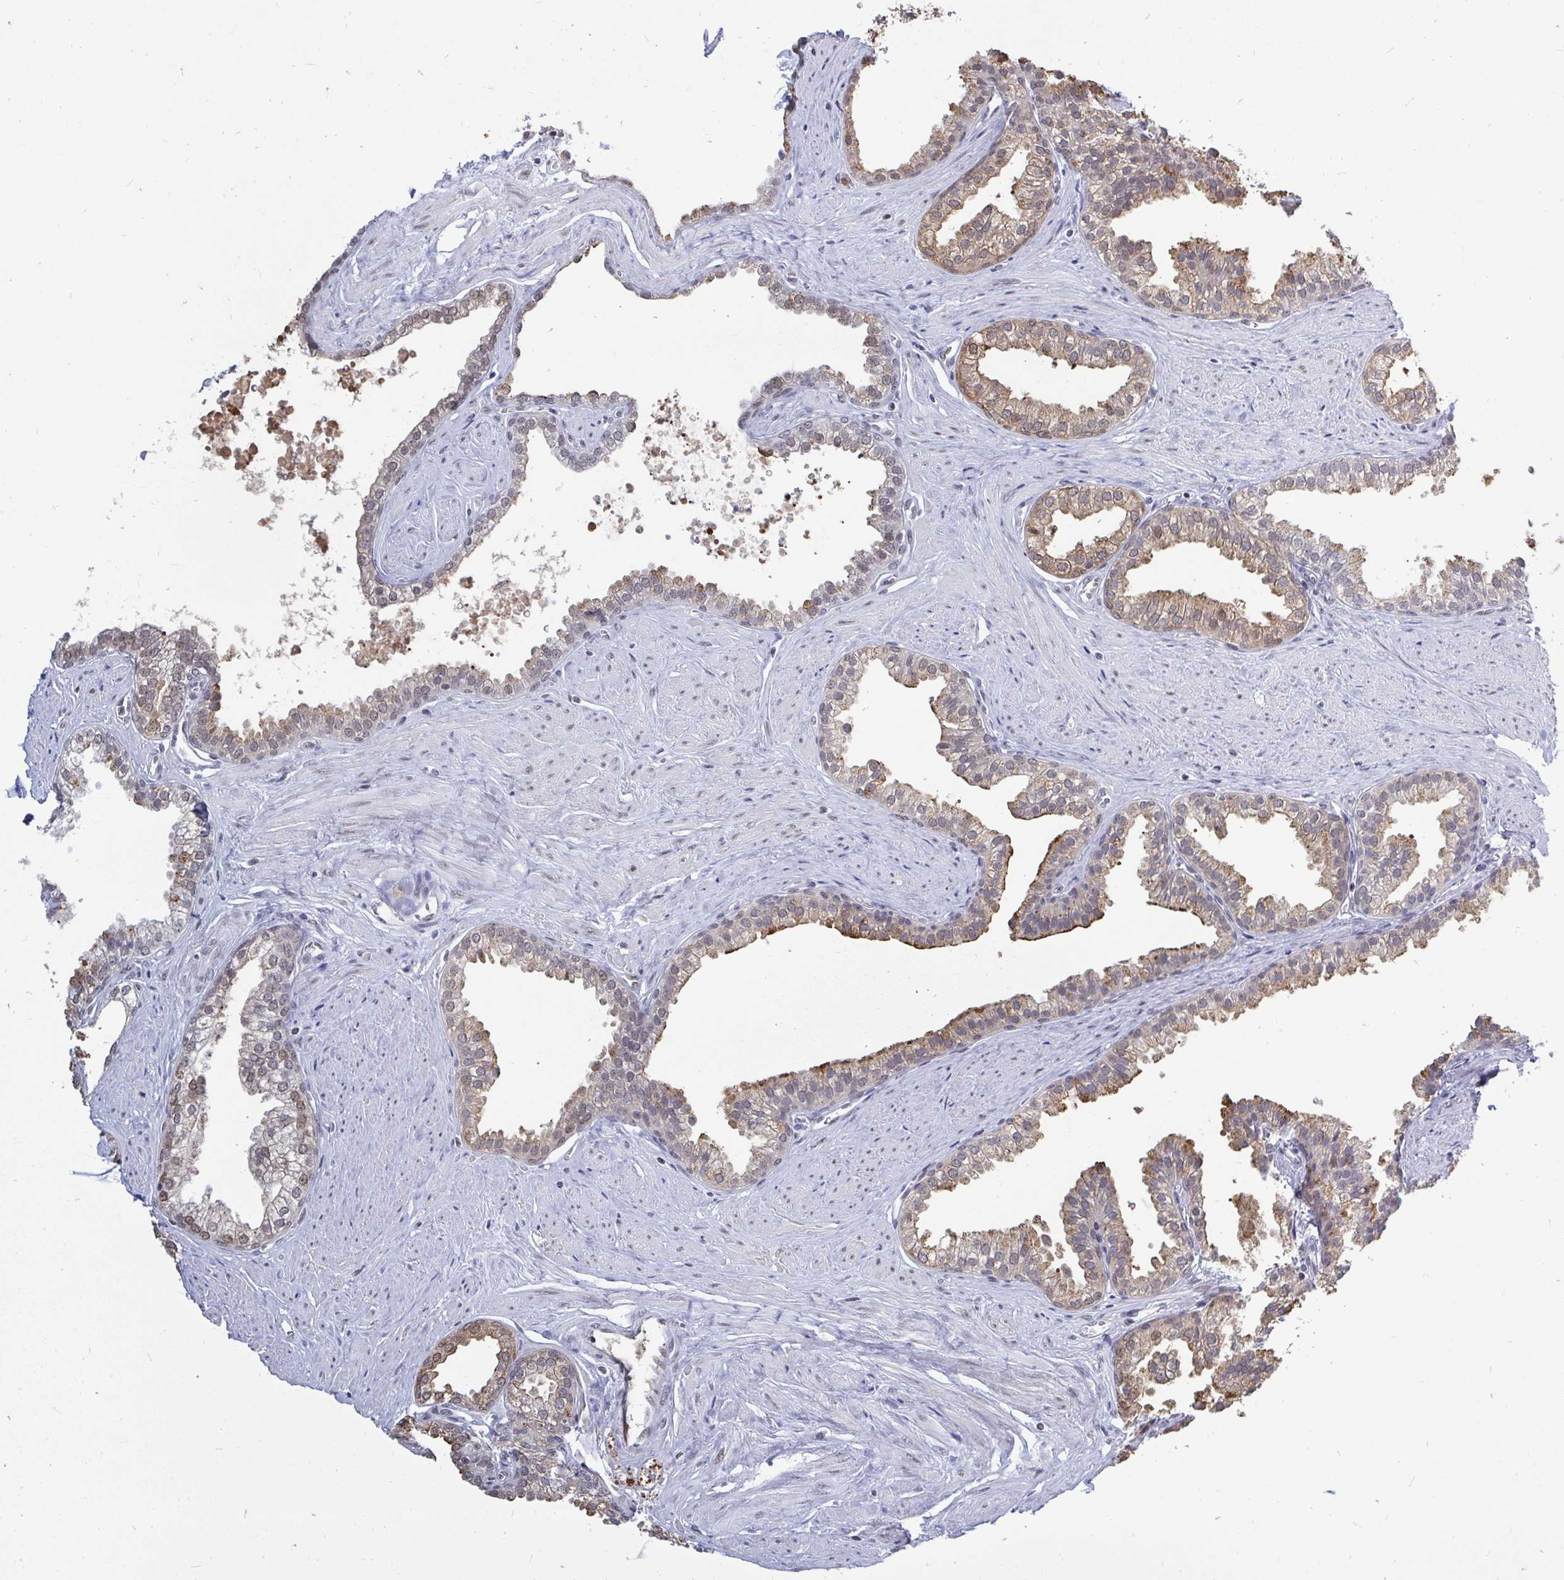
{"staining": {"intensity": "moderate", "quantity": "25%-75%", "location": "cytoplasmic/membranous,nuclear"}, "tissue": "prostate", "cell_type": "Glandular cells", "image_type": "normal", "snomed": [{"axis": "morphology", "description": "Normal tissue, NOS"}, {"axis": "topography", "description": "Prostate"}, {"axis": "topography", "description": "Peripheral nerve tissue"}], "caption": "About 25%-75% of glandular cells in normal prostate display moderate cytoplasmic/membranous,nuclear protein expression as visualized by brown immunohistochemical staining.", "gene": "TRIP12", "patient": {"sex": "male", "age": 55}}